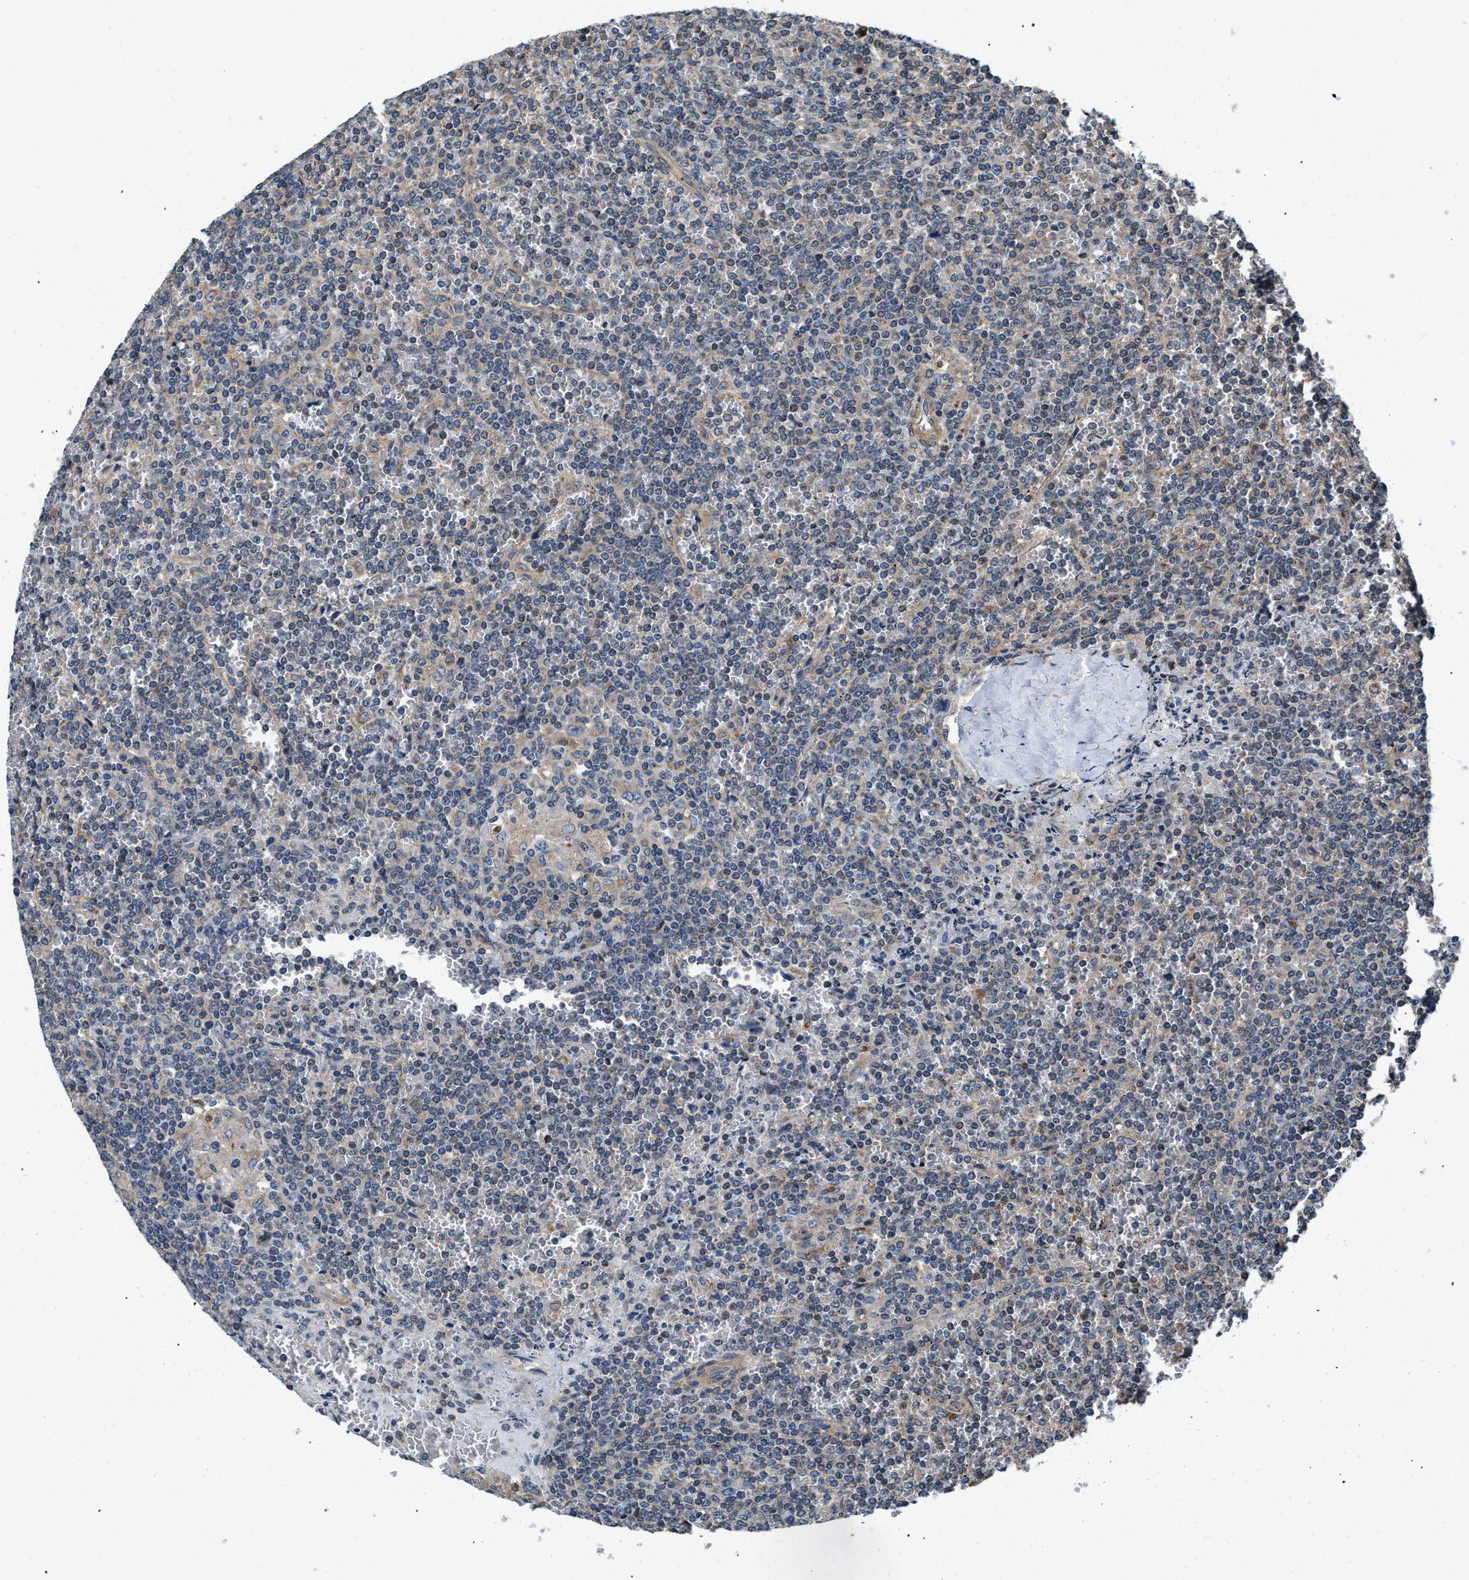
{"staining": {"intensity": "negative", "quantity": "none", "location": "none"}, "tissue": "lymphoma", "cell_type": "Tumor cells", "image_type": "cancer", "snomed": [{"axis": "morphology", "description": "Malignant lymphoma, non-Hodgkin's type, Low grade"}, {"axis": "topography", "description": "Spleen"}], "caption": "DAB immunohistochemical staining of low-grade malignant lymphoma, non-Hodgkin's type exhibits no significant expression in tumor cells.", "gene": "CEP128", "patient": {"sex": "female", "age": 19}}